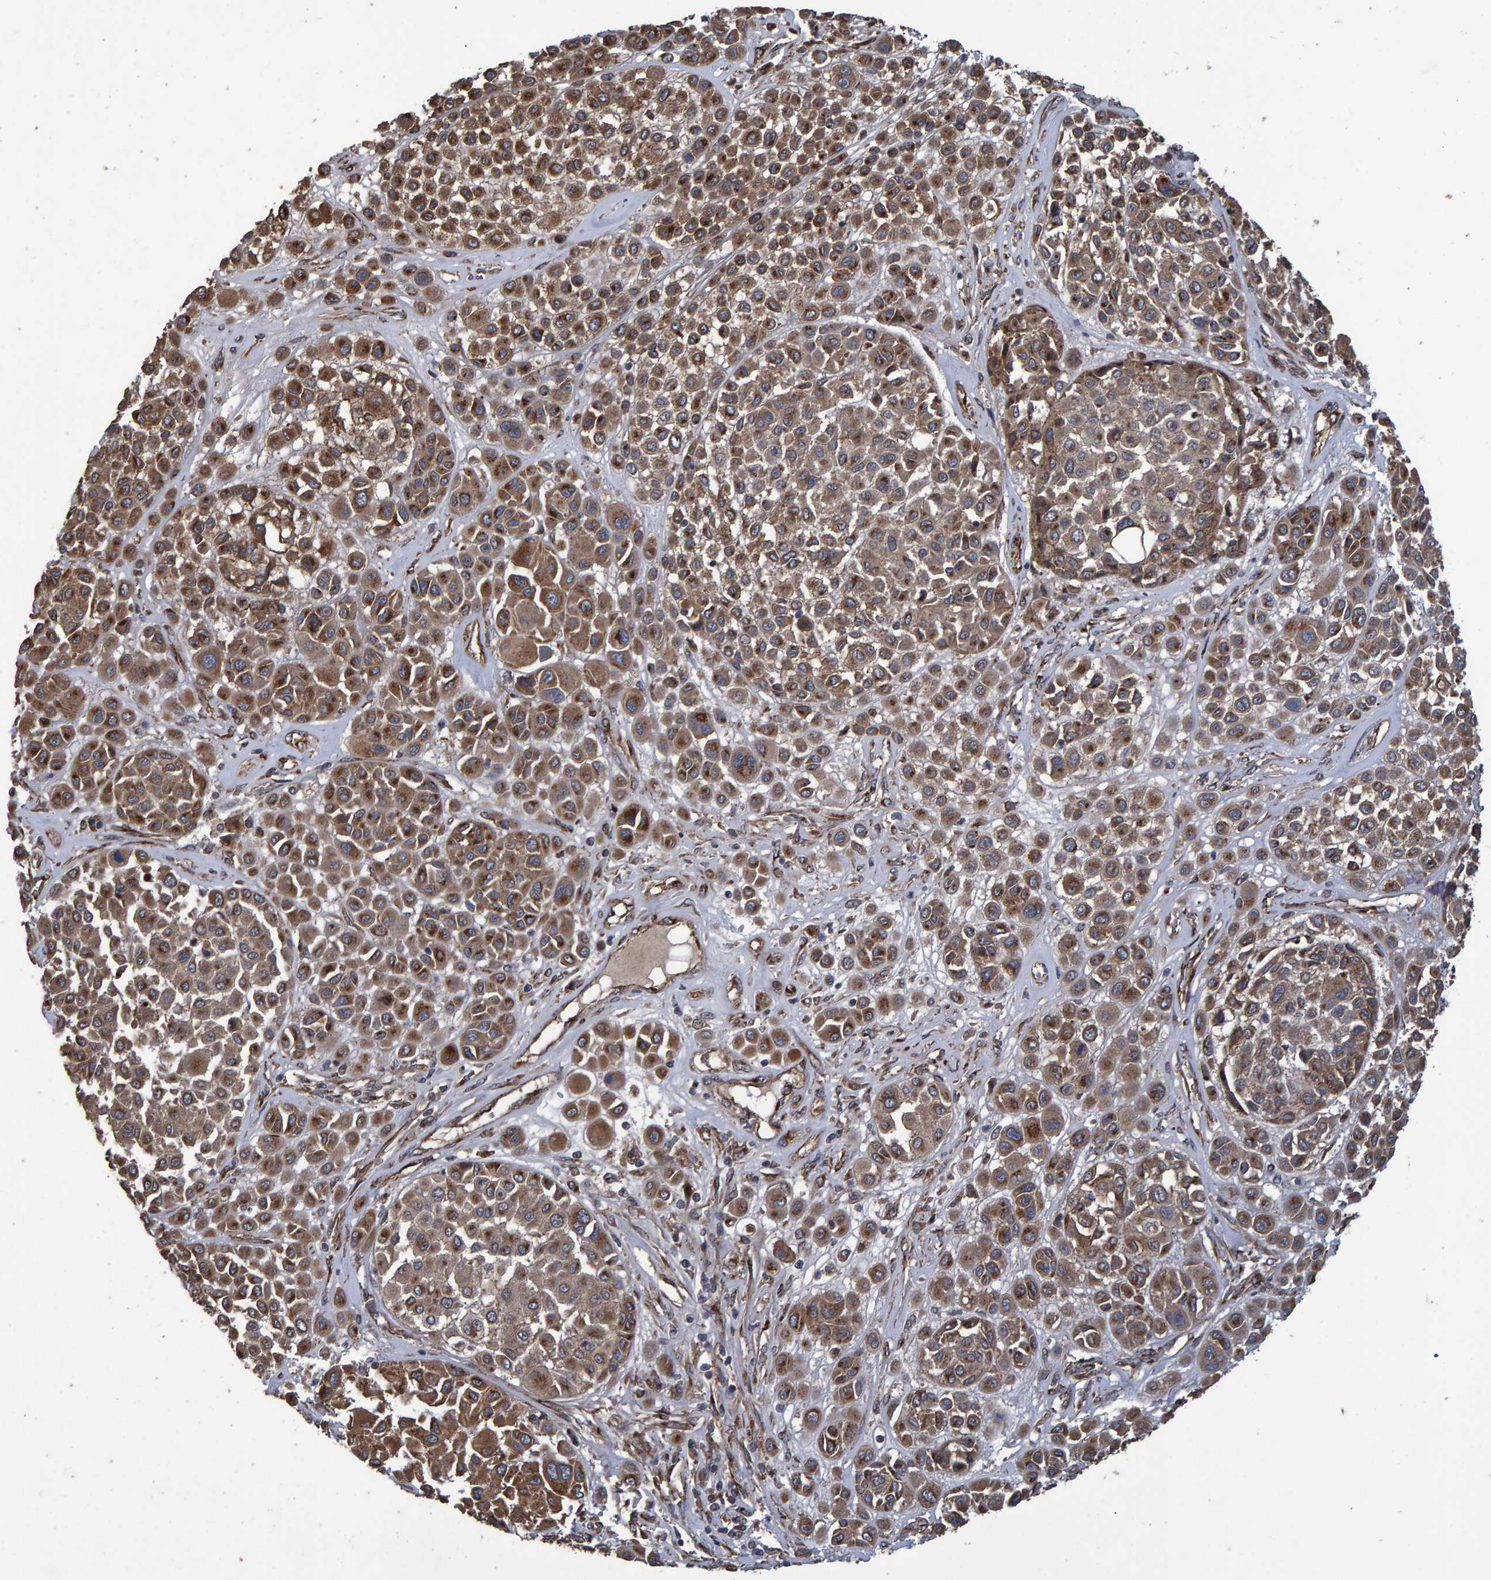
{"staining": {"intensity": "strong", "quantity": ">75%", "location": "cytoplasmic/membranous"}, "tissue": "melanoma", "cell_type": "Tumor cells", "image_type": "cancer", "snomed": [{"axis": "morphology", "description": "Malignant melanoma, Metastatic site"}, {"axis": "topography", "description": "Soft tissue"}], "caption": "DAB (3,3'-diaminobenzidine) immunohistochemical staining of melanoma reveals strong cytoplasmic/membranous protein expression in approximately >75% of tumor cells.", "gene": "TRIM68", "patient": {"sex": "male", "age": 41}}